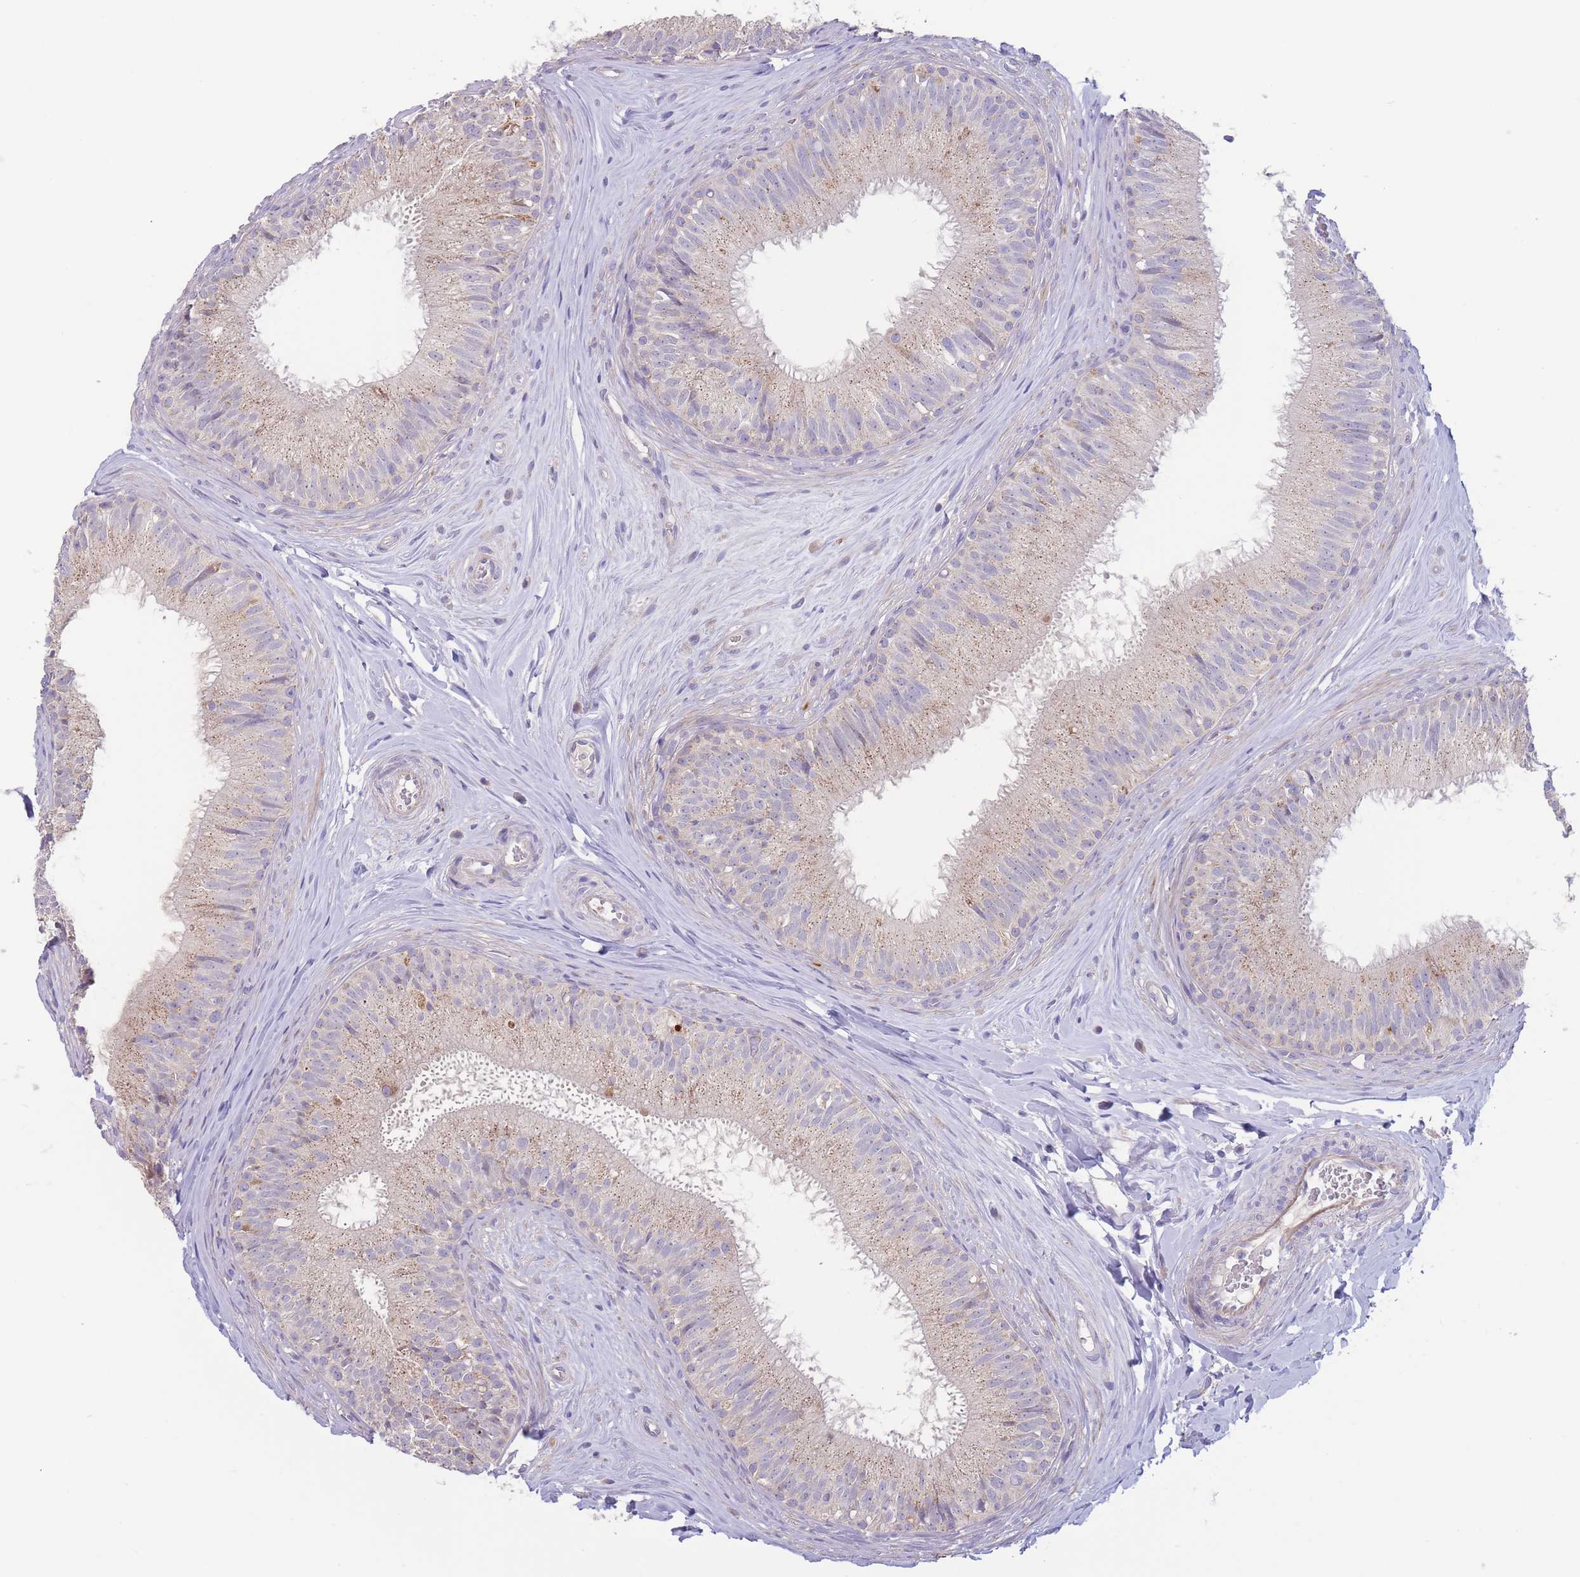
{"staining": {"intensity": "weak", "quantity": "25%-75%", "location": "cytoplasmic/membranous"}, "tissue": "epididymis", "cell_type": "Glandular cells", "image_type": "normal", "snomed": [{"axis": "morphology", "description": "Normal tissue, NOS"}, {"axis": "topography", "description": "Epididymis"}], "caption": "IHC staining of unremarkable epididymis, which reveals low levels of weak cytoplasmic/membranous expression in approximately 25%-75% of glandular cells indicating weak cytoplasmic/membranous protein positivity. The staining was performed using DAB (3,3'-diaminobenzidine) (brown) for protein detection and nuclei were counterstained in hematoxylin (blue).", "gene": "SLC25A42", "patient": {"sex": "male", "age": 34}}